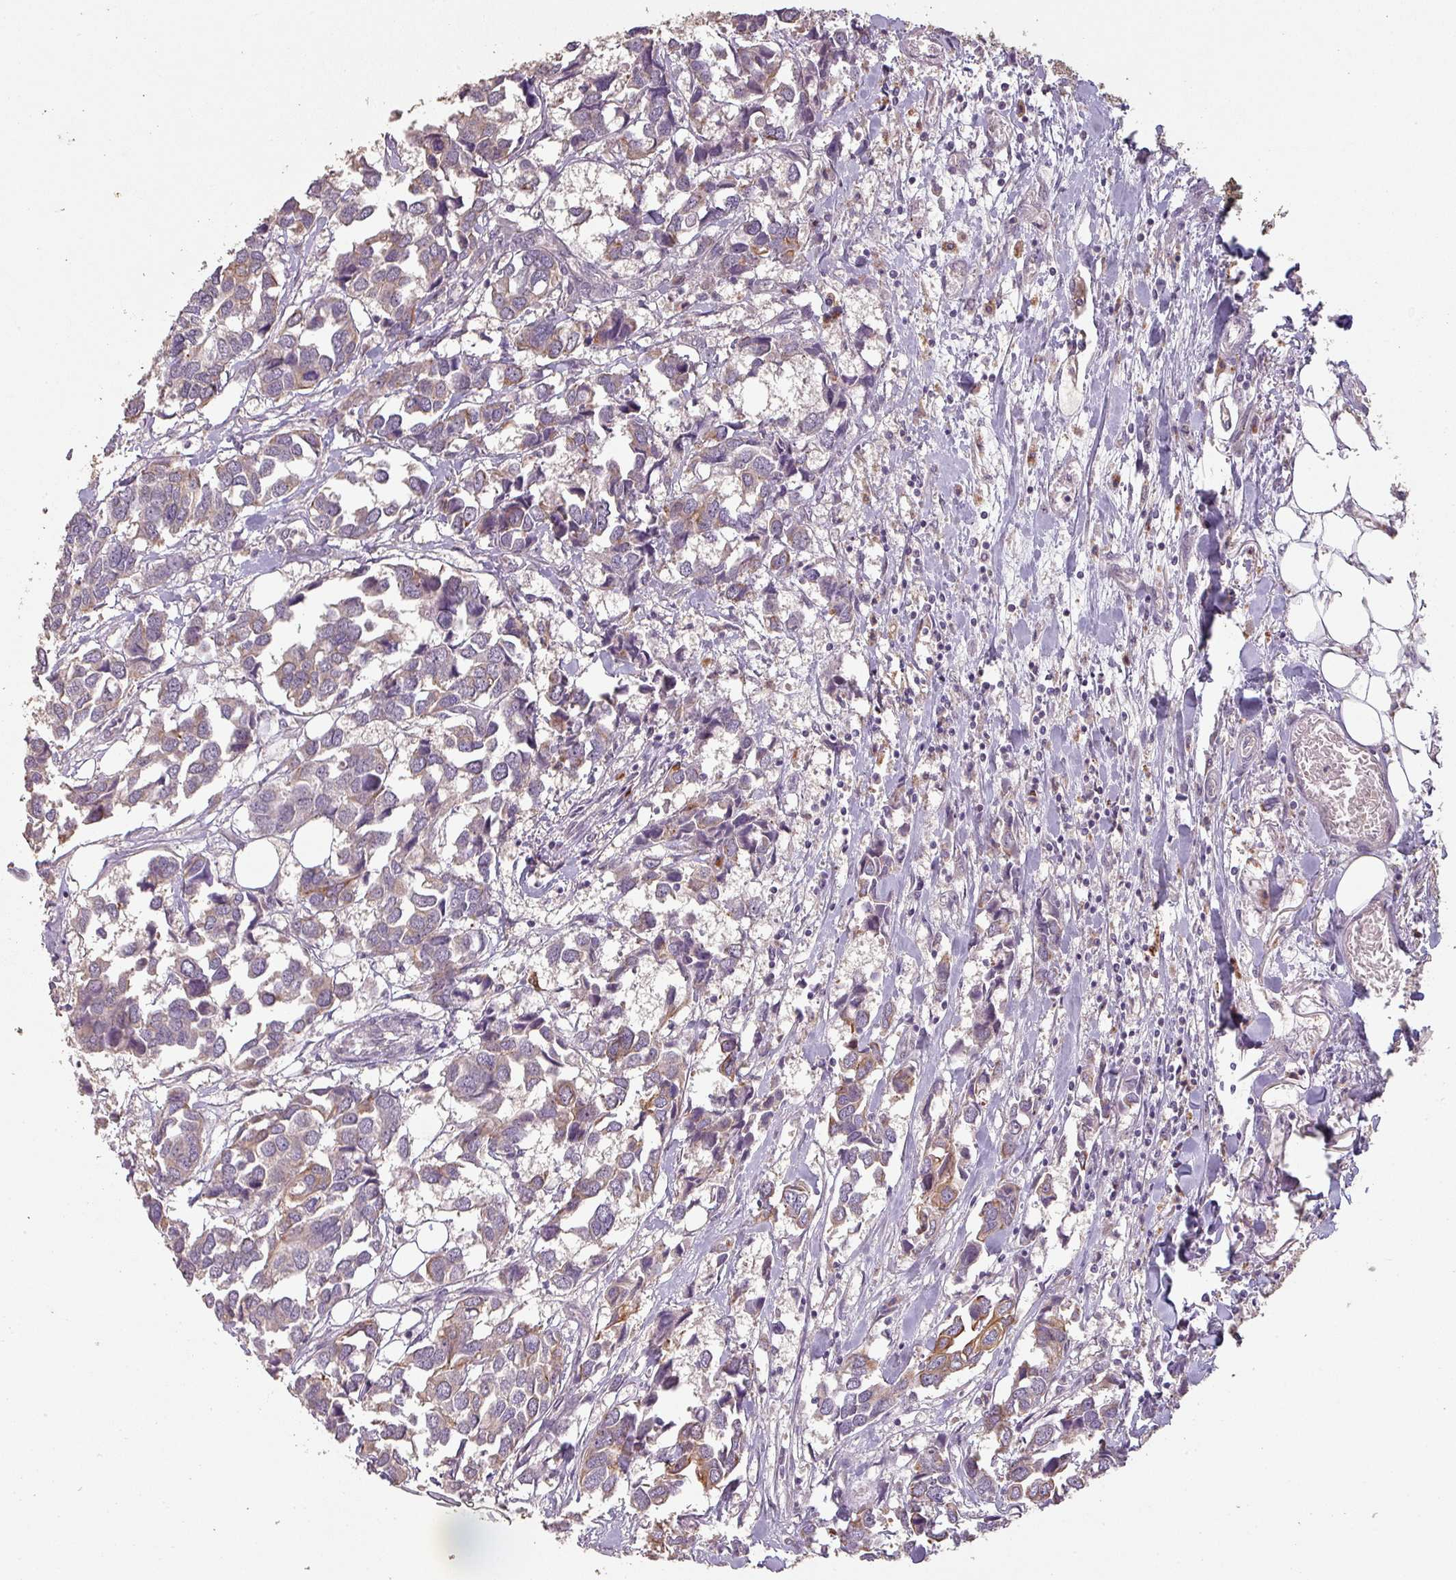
{"staining": {"intensity": "moderate", "quantity": "<25%", "location": "cytoplasmic/membranous"}, "tissue": "breast cancer", "cell_type": "Tumor cells", "image_type": "cancer", "snomed": [{"axis": "morphology", "description": "Duct carcinoma"}, {"axis": "topography", "description": "Breast"}], "caption": "Brown immunohistochemical staining in human breast cancer (infiltrating ductal carcinoma) exhibits moderate cytoplasmic/membranous positivity in approximately <25% of tumor cells.", "gene": "LYPLA1", "patient": {"sex": "female", "age": 83}}